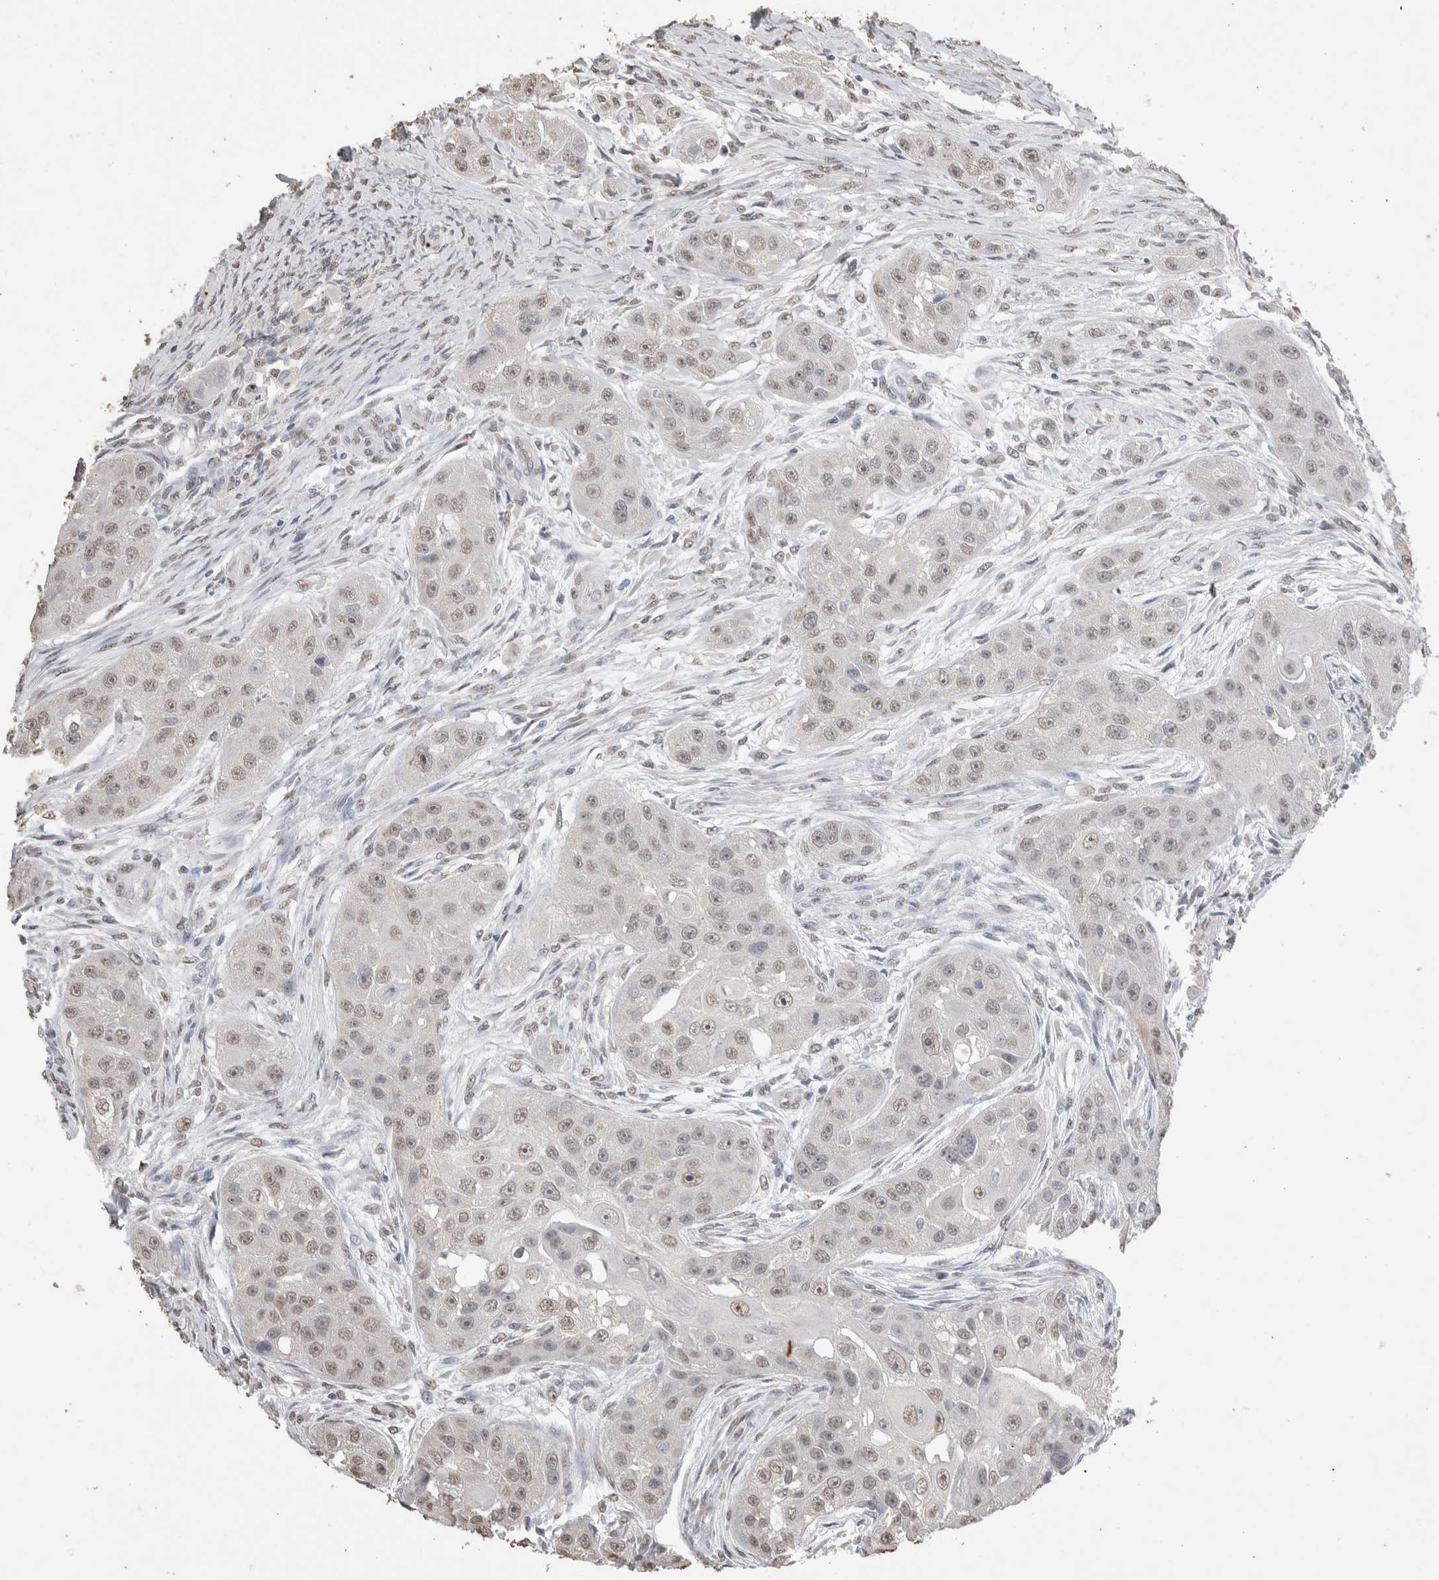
{"staining": {"intensity": "weak", "quantity": ">75%", "location": "nuclear"}, "tissue": "head and neck cancer", "cell_type": "Tumor cells", "image_type": "cancer", "snomed": [{"axis": "morphology", "description": "Normal tissue, NOS"}, {"axis": "morphology", "description": "Squamous cell carcinoma, NOS"}, {"axis": "topography", "description": "Skeletal muscle"}, {"axis": "topography", "description": "Head-Neck"}], "caption": "IHC staining of head and neck squamous cell carcinoma, which displays low levels of weak nuclear staining in about >75% of tumor cells indicating weak nuclear protein positivity. The staining was performed using DAB (brown) for protein detection and nuclei were counterstained in hematoxylin (blue).", "gene": "LGALS2", "patient": {"sex": "male", "age": 51}}